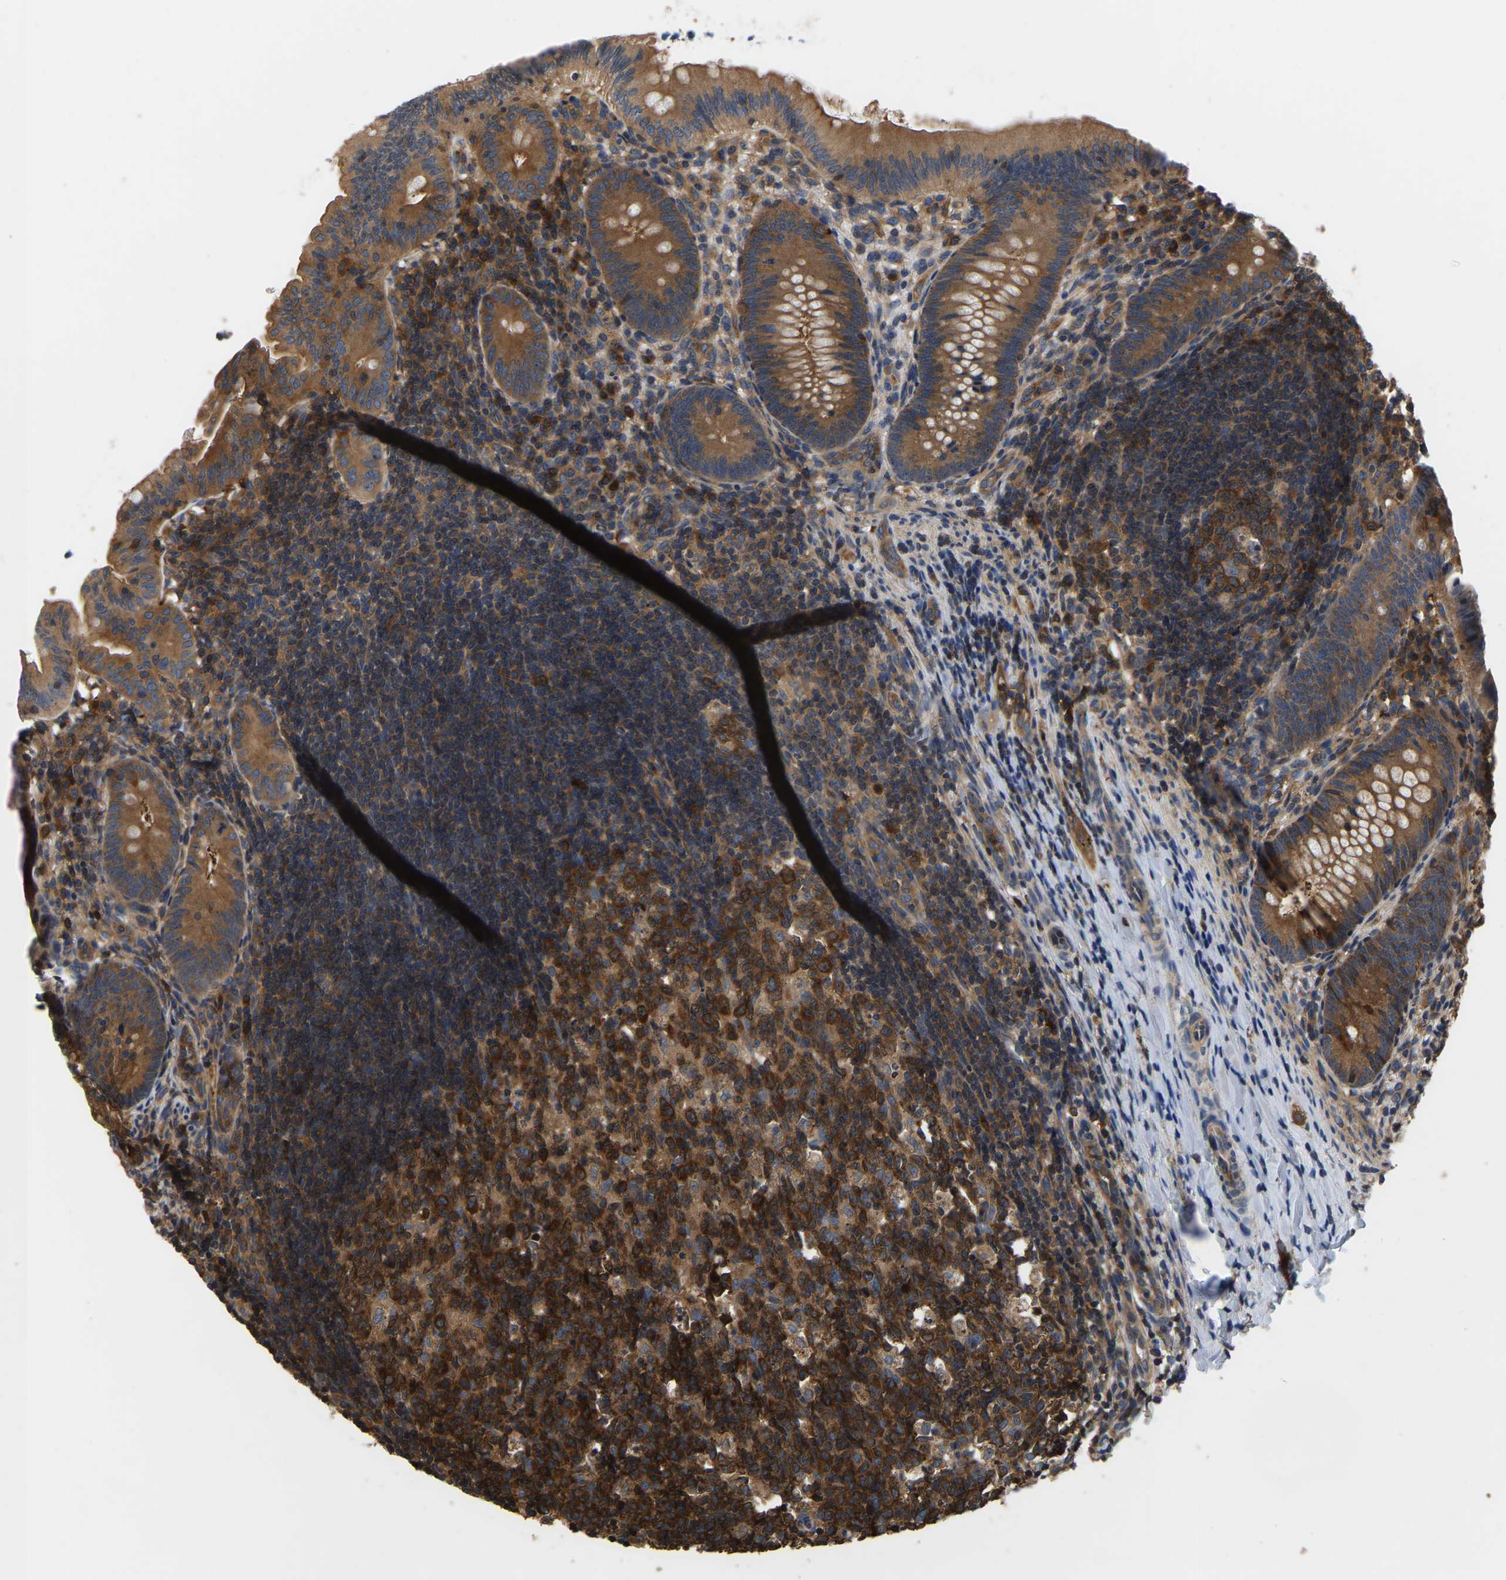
{"staining": {"intensity": "strong", "quantity": ">75%", "location": "cytoplasmic/membranous"}, "tissue": "appendix", "cell_type": "Glandular cells", "image_type": "normal", "snomed": [{"axis": "morphology", "description": "Normal tissue, NOS"}, {"axis": "topography", "description": "Appendix"}], "caption": "Strong cytoplasmic/membranous protein positivity is present in approximately >75% of glandular cells in appendix.", "gene": "GARS1", "patient": {"sex": "male", "age": 1}}